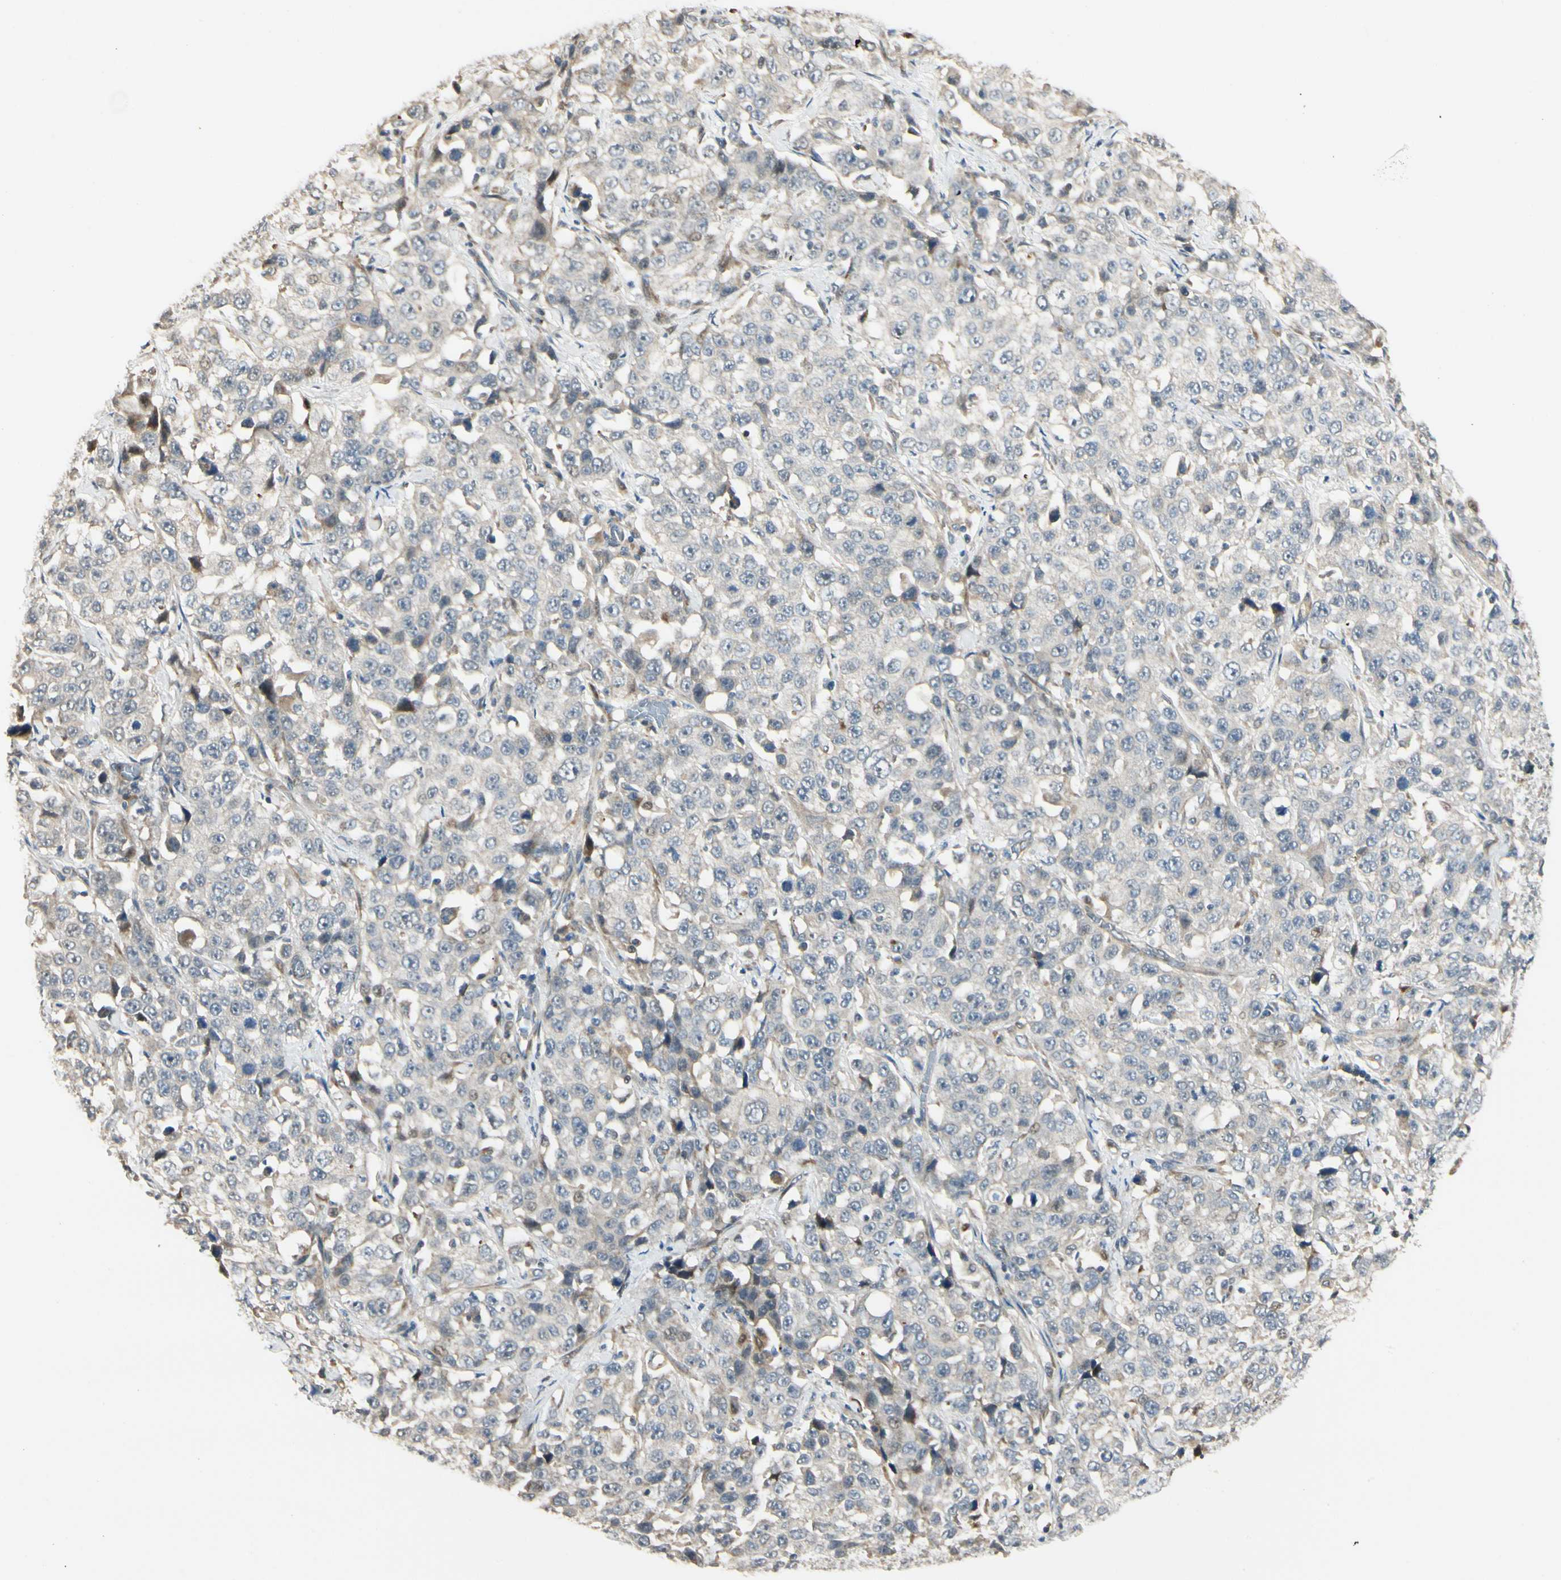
{"staining": {"intensity": "negative", "quantity": "none", "location": "none"}, "tissue": "stomach cancer", "cell_type": "Tumor cells", "image_type": "cancer", "snomed": [{"axis": "morphology", "description": "Normal tissue, NOS"}, {"axis": "morphology", "description": "Adenocarcinoma, NOS"}, {"axis": "topography", "description": "Stomach"}], "caption": "Stomach adenocarcinoma was stained to show a protein in brown. There is no significant expression in tumor cells.", "gene": "P4HA3", "patient": {"sex": "male", "age": 48}}